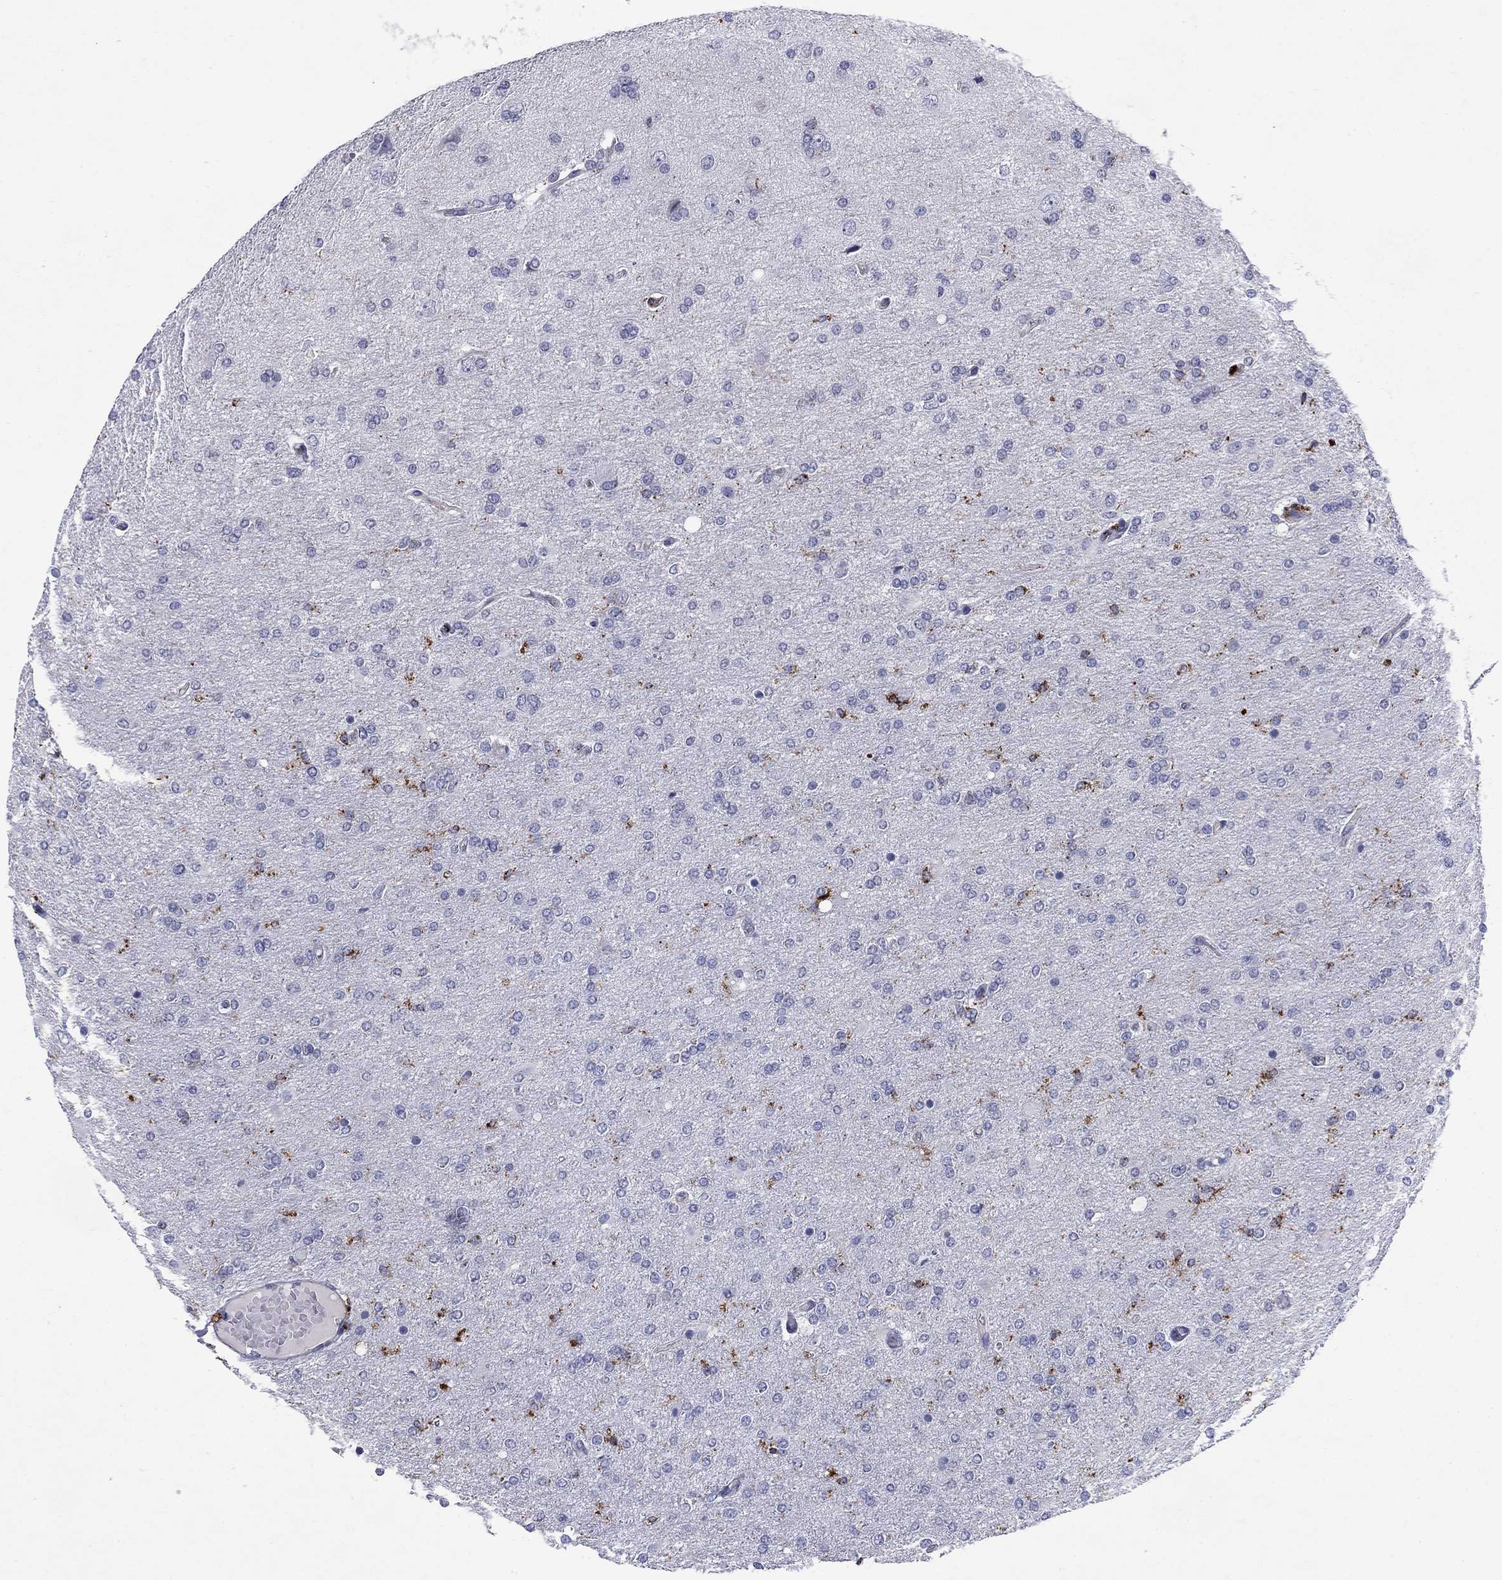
{"staining": {"intensity": "negative", "quantity": "none", "location": "none"}, "tissue": "glioma", "cell_type": "Tumor cells", "image_type": "cancer", "snomed": [{"axis": "morphology", "description": "Glioma, malignant, High grade"}, {"axis": "topography", "description": "Cerebral cortex"}], "caption": "The micrograph reveals no significant expression in tumor cells of glioma.", "gene": "MADCAM1", "patient": {"sex": "male", "age": 70}}